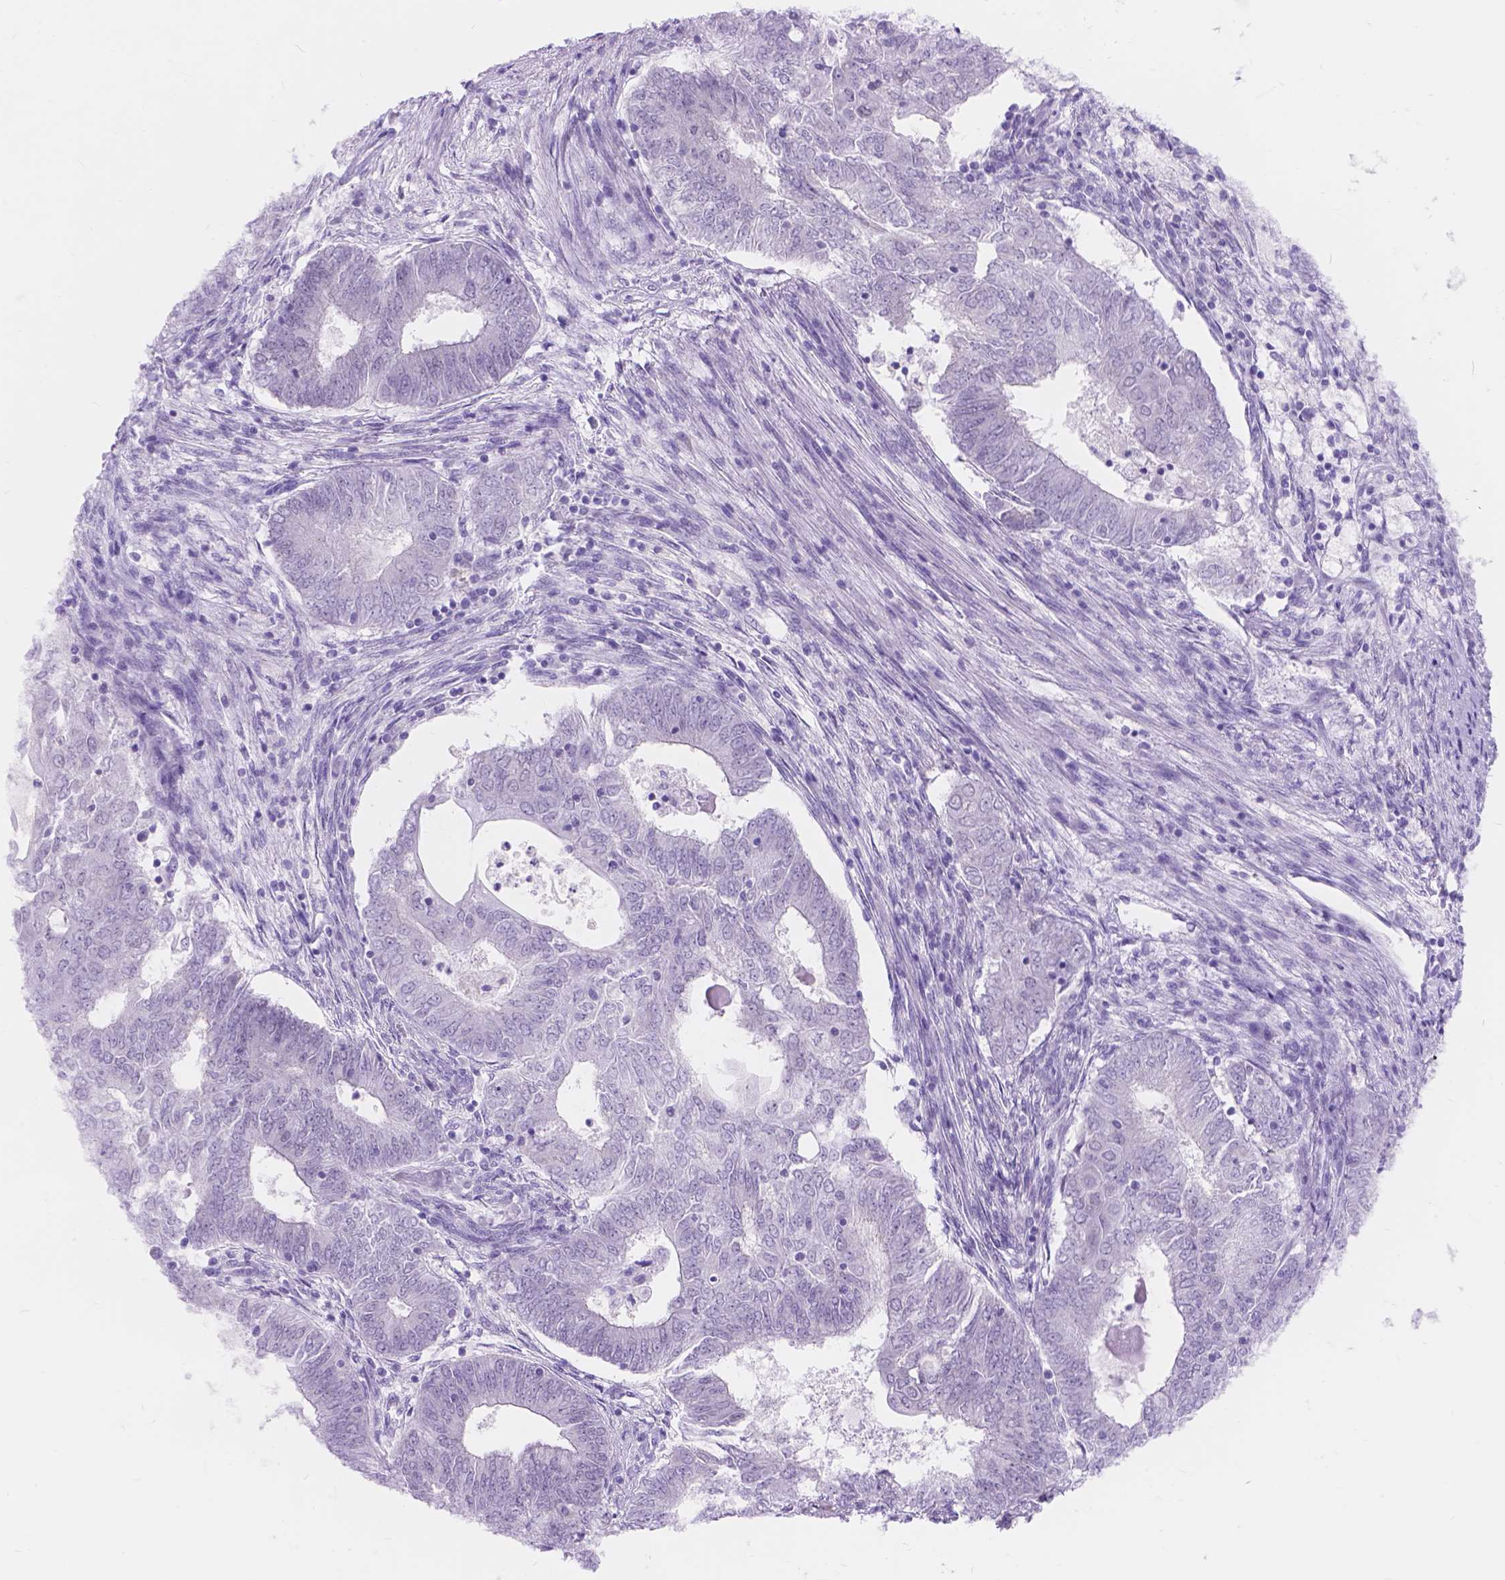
{"staining": {"intensity": "negative", "quantity": "none", "location": "none"}, "tissue": "endometrial cancer", "cell_type": "Tumor cells", "image_type": "cancer", "snomed": [{"axis": "morphology", "description": "Adenocarcinoma, NOS"}, {"axis": "topography", "description": "Endometrium"}], "caption": "High magnification brightfield microscopy of endometrial adenocarcinoma stained with DAB (3,3'-diaminobenzidine) (brown) and counterstained with hematoxylin (blue): tumor cells show no significant positivity. The staining was performed using DAB to visualize the protein expression in brown, while the nuclei were stained in blue with hematoxylin (Magnification: 20x).", "gene": "DCC", "patient": {"sex": "female", "age": 62}}